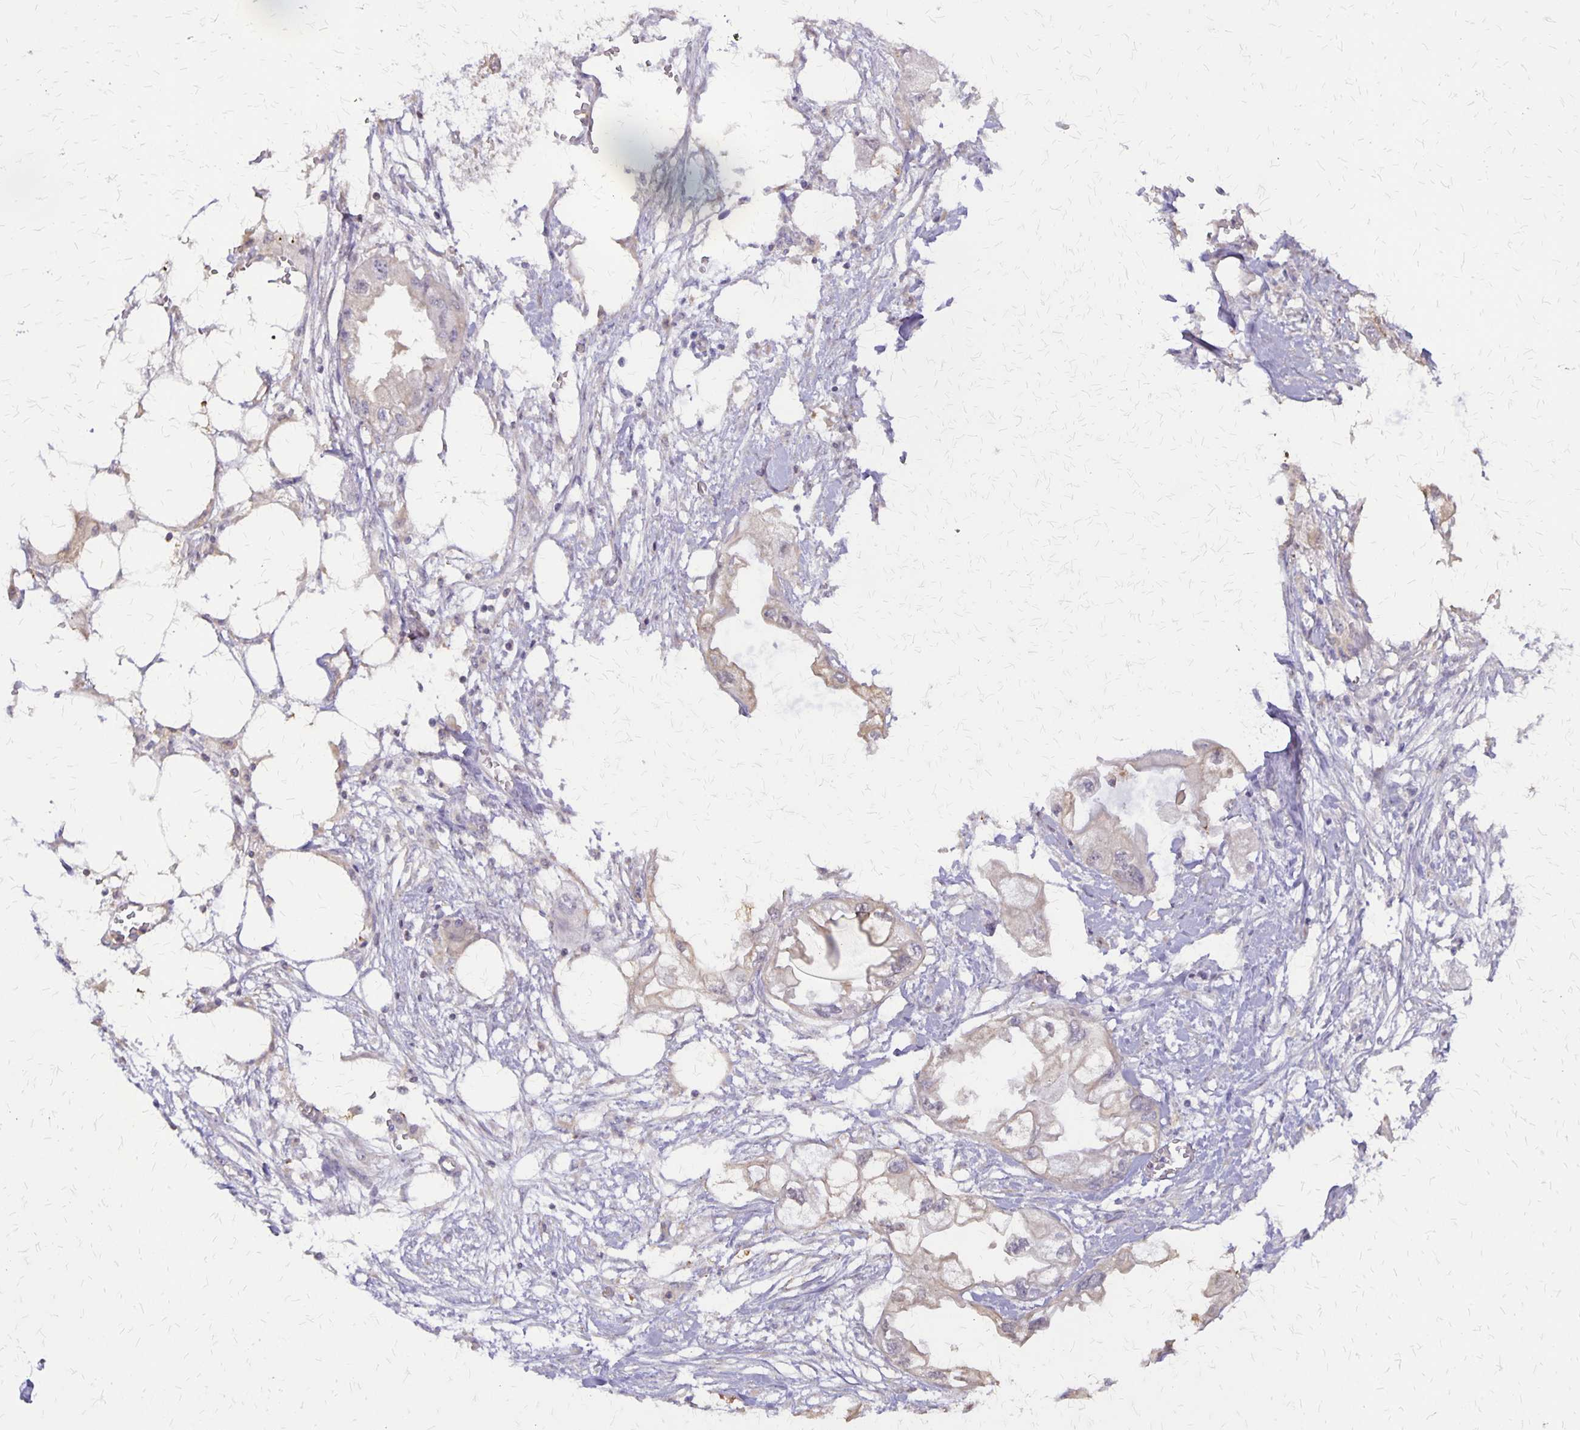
{"staining": {"intensity": "weak", "quantity": "25%-75%", "location": "cytoplasmic/membranous"}, "tissue": "endometrial cancer", "cell_type": "Tumor cells", "image_type": "cancer", "snomed": [{"axis": "morphology", "description": "Adenocarcinoma, NOS"}, {"axis": "morphology", "description": "Adenocarcinoma, metastatic, NOS"}, {"axis": "topography", "description": "Adipose tissue"}, {"axis": "topography", "description": "Endometrium"}], "caption": "DAB (3,3'-diaminobenzidine) immunohistochemical staining of endometrial cancer displays weak cytoplasmic/membranous protein positivity in approximately 25%-75% of tumor cells.", "gene": "SI", "patient": {"sex": "female", "age": 67}}